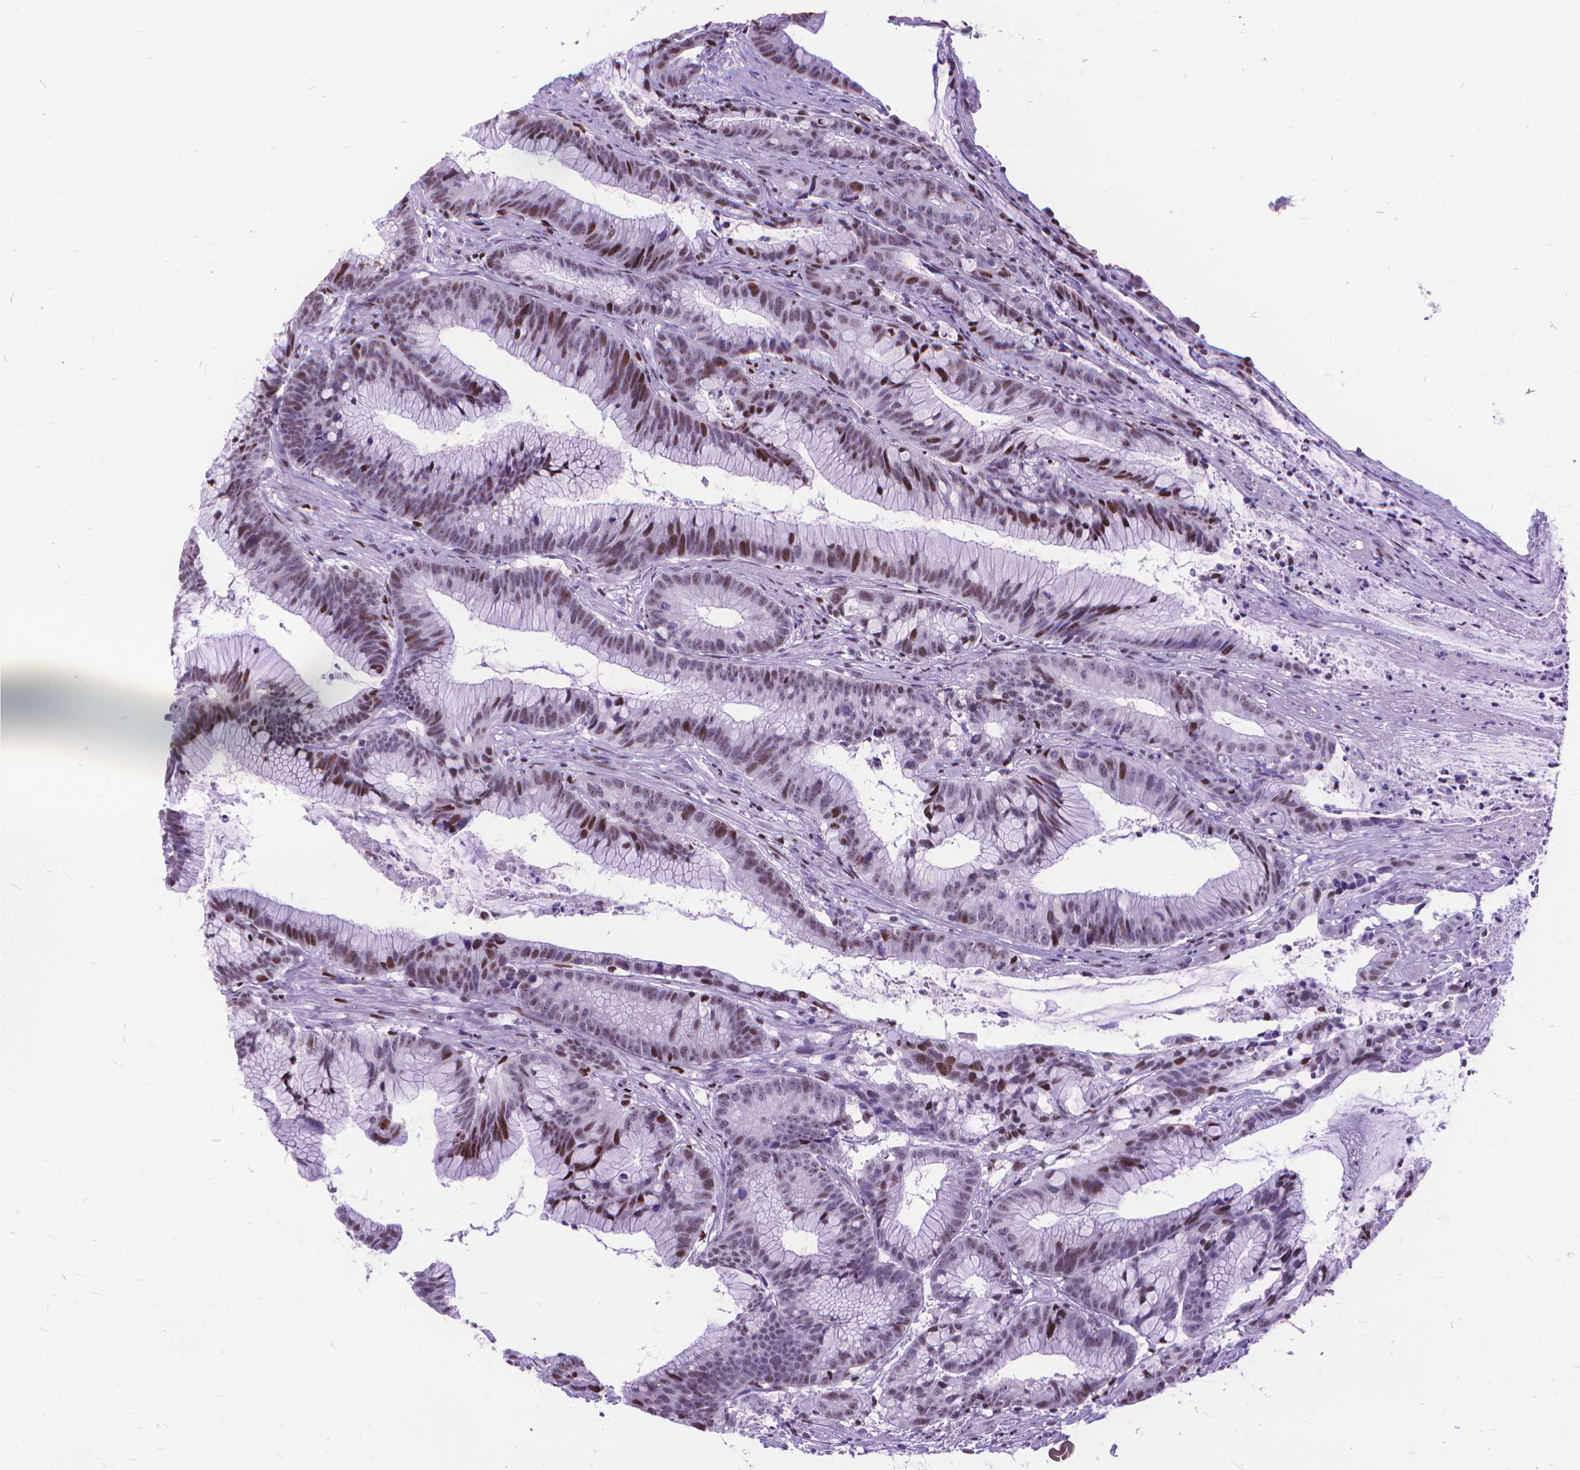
{"staining": {"intensity": "strong", "quantity": "25%-75%", "location": "nuclear"}, "tissue": "colorectal cancer", "cell_type": "Tumor cells", "image_type": "cancer", "snomed": [{"axis": "morphology", "description": "Adenocarcinoma, NOS"}, {"axis": "topography", "description": "Colon"}], "caption": "A brown stain labels strong nuclear positivity of a protein in human colorectal cancer (adenocarcinoma) tumor cells.", "gene": "POLE4", "patient": {"sex": "female", "age": 78}}